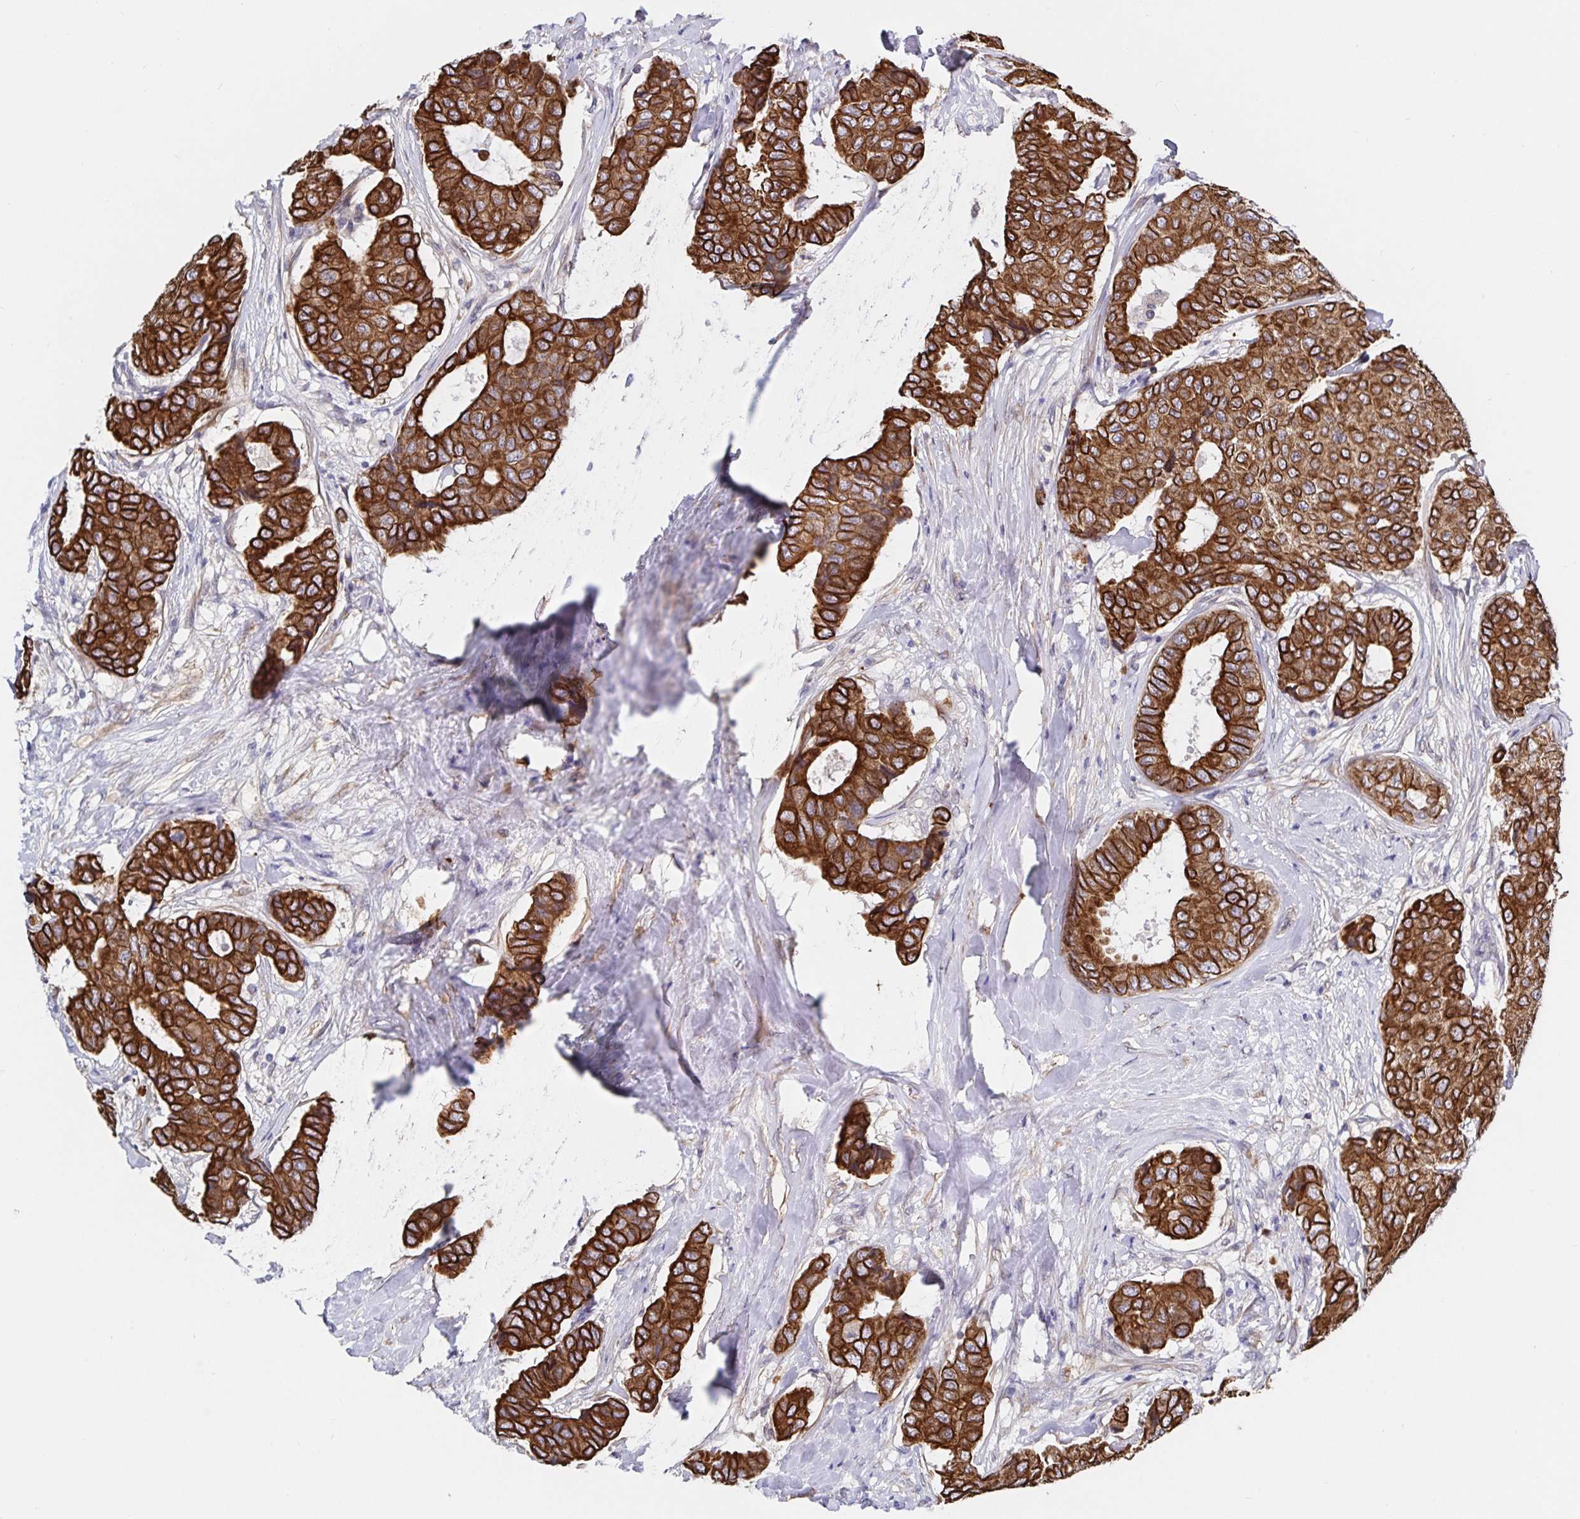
{"staining": {"intensity": "strong", "quantity": ">75%", "location": "cytoplasmic/membranous"}, "tissue": "breast cancer", "cell_type": "Tumor cells", "image_type": "cancer", "snomed": [{"axis": "morphology", "description": "Duct carcinoma"}, {"axis": "topography", "description": "Breast"}], "caption": "This is an image of immunohistochemistry (IHC) staining of breast cancer (invasive ductal carcinoma), which shows strong expression in the cytoplasmic/membranous of tumor cells.", "gene": "ZIK1", "patient": {"sex": "female", "age": 75}}